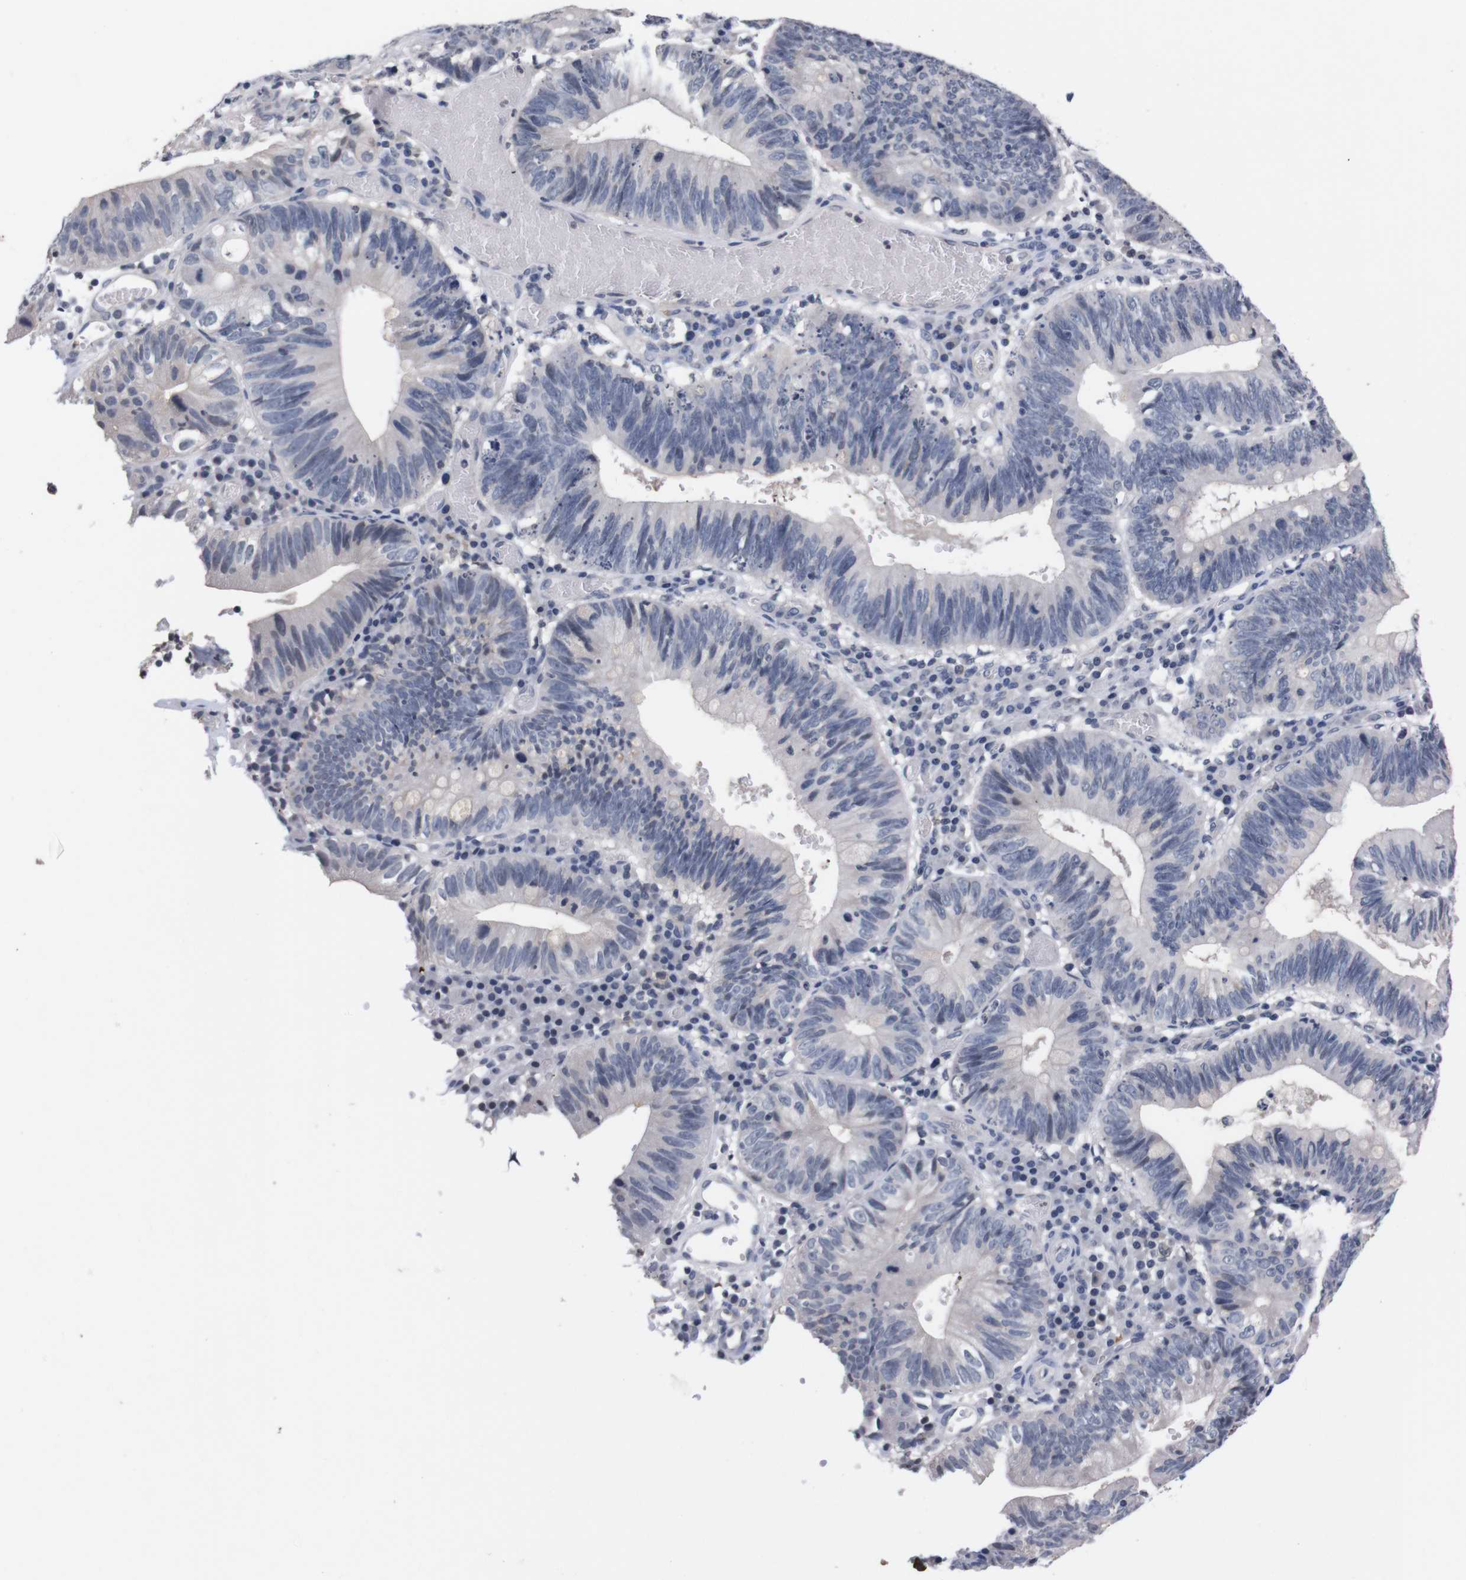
{"staining": {"intensity": "negative", "quantity": "none", "location": "none"}, "tissue": "stomach cancer", "cell_type": "Tumor cells", "image_type": "cancer", "snomed": [{"axis": "morphology", "description": "Adenocarcinoma, NOS"}, {"axis": "topography", "description": "Stomach"}], "caption": "Immunohistochemical staining of human adenocarcinoma (stomach) demonstrates no significant positivity in tumor cells.", "gene": "TNFRSF21", "patient": {"sex": "male", "age": 59}}